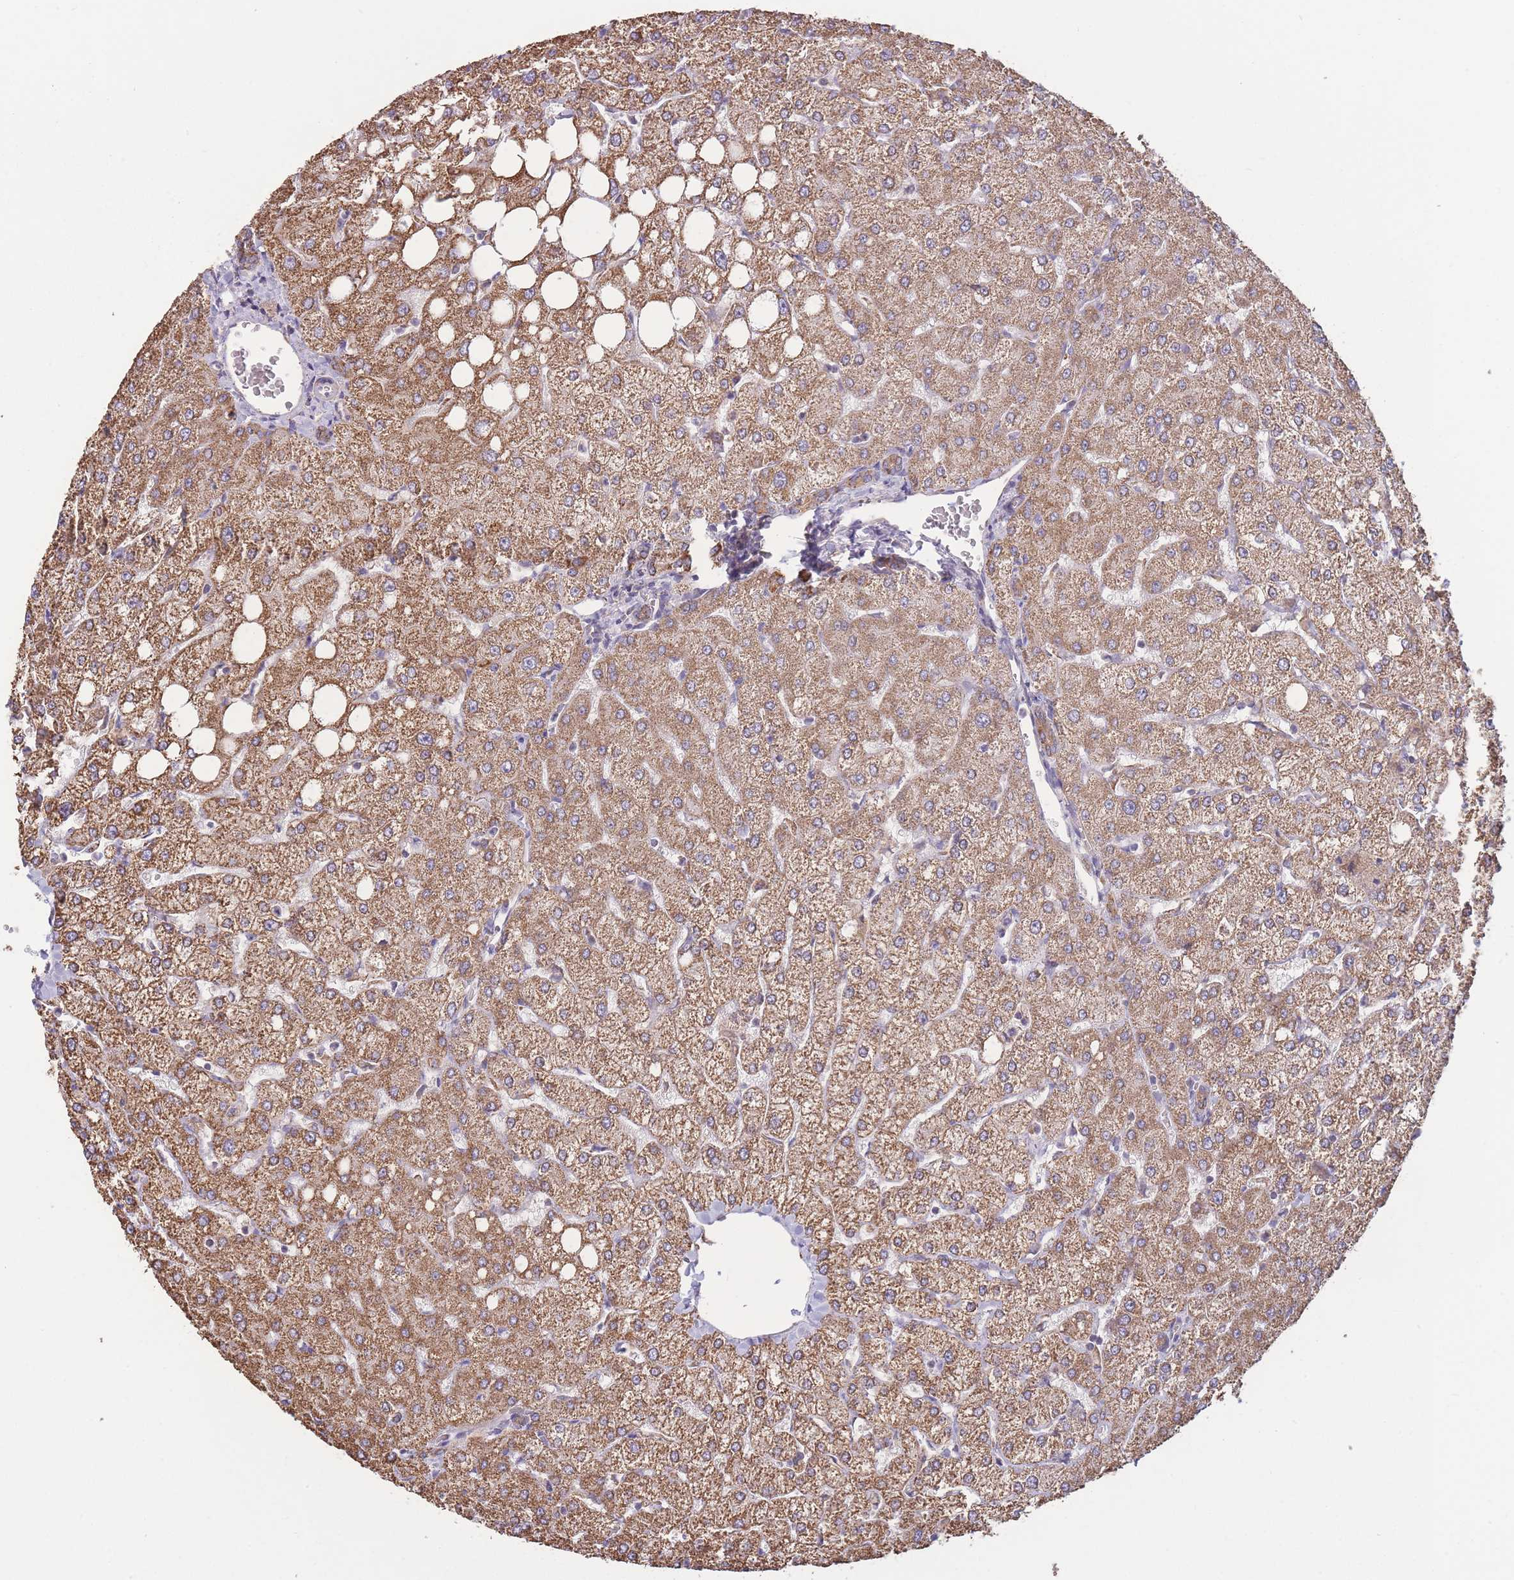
{"staining": {"intensity": "moderate", "quantity": ">75%", "location": "cytoplasmic/membranous"}, "tissue": "liver", "cell_type": "Cholangiocytes", "image_type": "normal", "snomed": [{"axis": "morphology", "description": "Normal tissue, NOS"}, {"axis": "topography", "description": "Liver"}], "caption": "Immunohistochemistry (IHC) staining of normal liver, which reveals medium levels of moderate cytoplasmic/membranous staining in about >75% of cholangiocytes indicating moderate cytoplasmic/membranous protein expression. The staining was performed using DAB (3,3'-diaminobenzidine) (brown) for protein detection and nuclei were counterstained in hematoxylin (blue).", "gene": "KIF16B", "patient": {"sex": "female", "age": 54}}